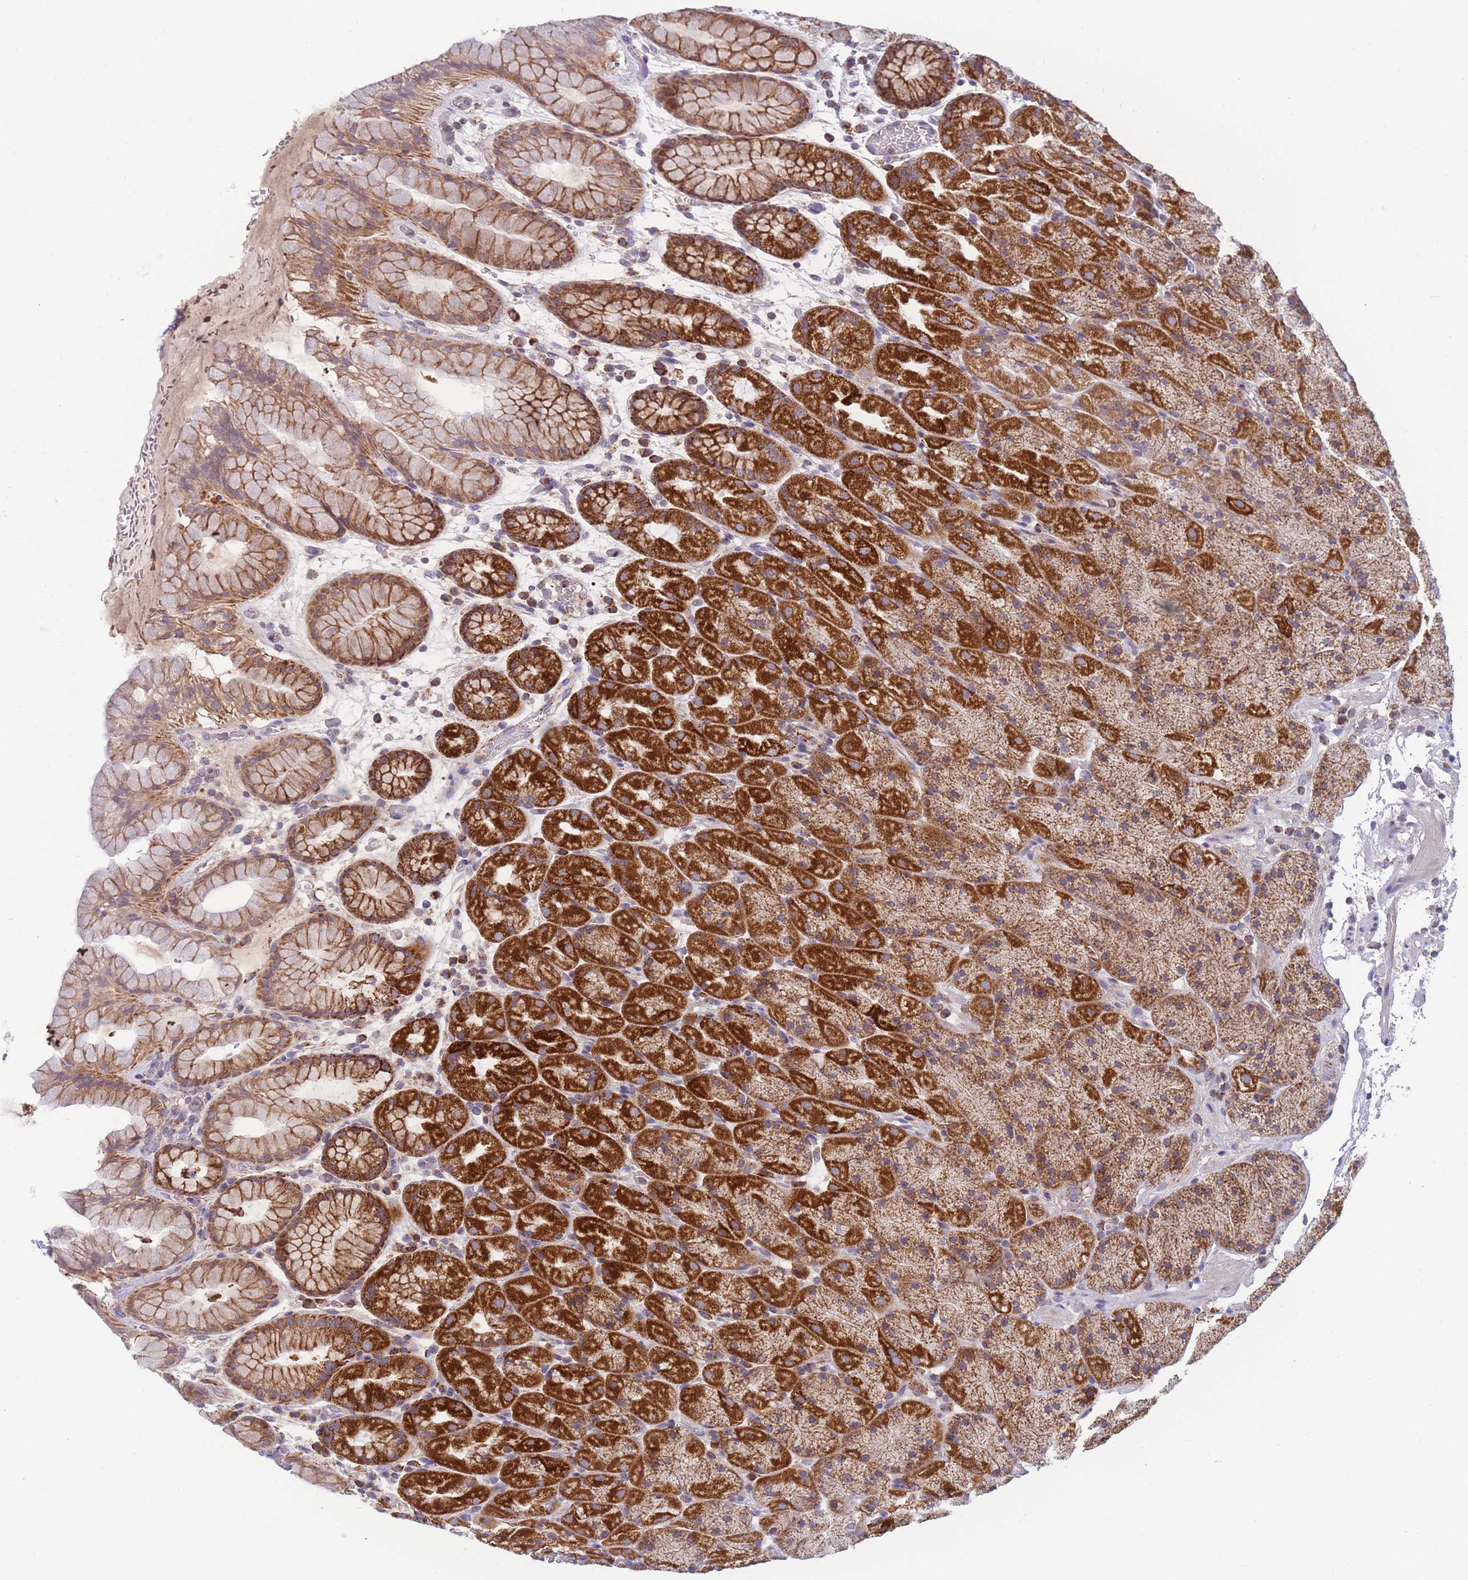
{"staining": {"intensity": "strong", "quantity": "25%-75%", "location": "cytoplasmic/membranous"}, "tissue": "stomach", "cell_type": "Glandular cells", "image_type": "normal", "snomed": [{"axis": "morphology", "description": "Normal tissue, NOS"}, {"axis": "topography", "description": "Stomach, upper"}, {"axis": "topography", "description": "Stomach, lower"}], "caption": "IHC of benign human stomach displays high levels of strong cytoplasmic/membranous staining in approximately 25%-75% of glandular cells. The staining was performed using DAB, with brown indicating positive protein expression. Nuclei are stained blue with hematoxylin.", "gene": "MRPS11", "patient": {"sex": "male", "age": 67}}